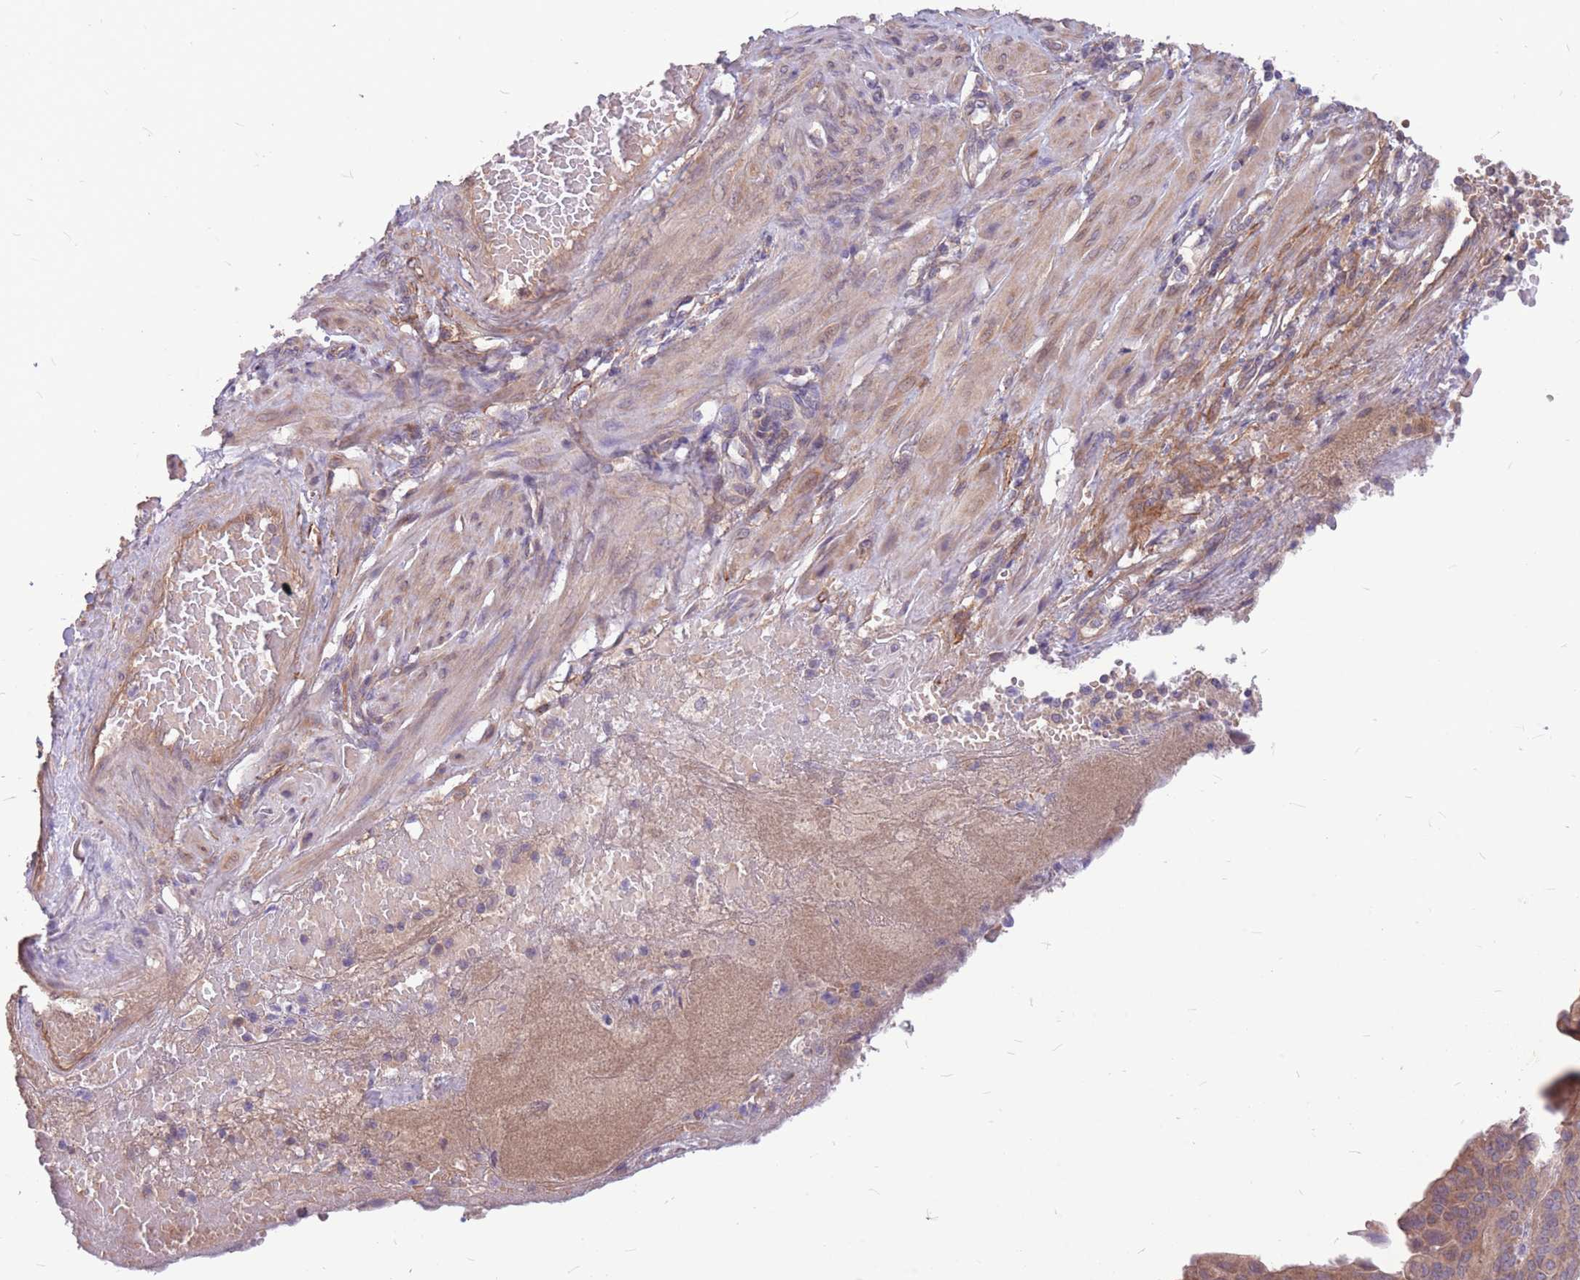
{"staining": {"intensity": "moderate", "quantity": ">75%", "location": "cytoplasmic/membranous,nuclear"}, "tissue": "endometrial cancer", "cell_type": "Tumor cells", "image_type": "cancer", "snomed": [{"axis": "morphology", "description": "Adenocarcinoma, NOS"}, {"axis": "topography", "description": "Endometrium"}], "caption": "Immunohistochemical staining of adenocarcinoma (endometrial) reveals medium levels of moderate cytoplasmic/membranous and nuclear protein staining in approximately >75% of tumor cells.", "gene": "GMNN", "patient": {"sex": "female", "age": 49}}